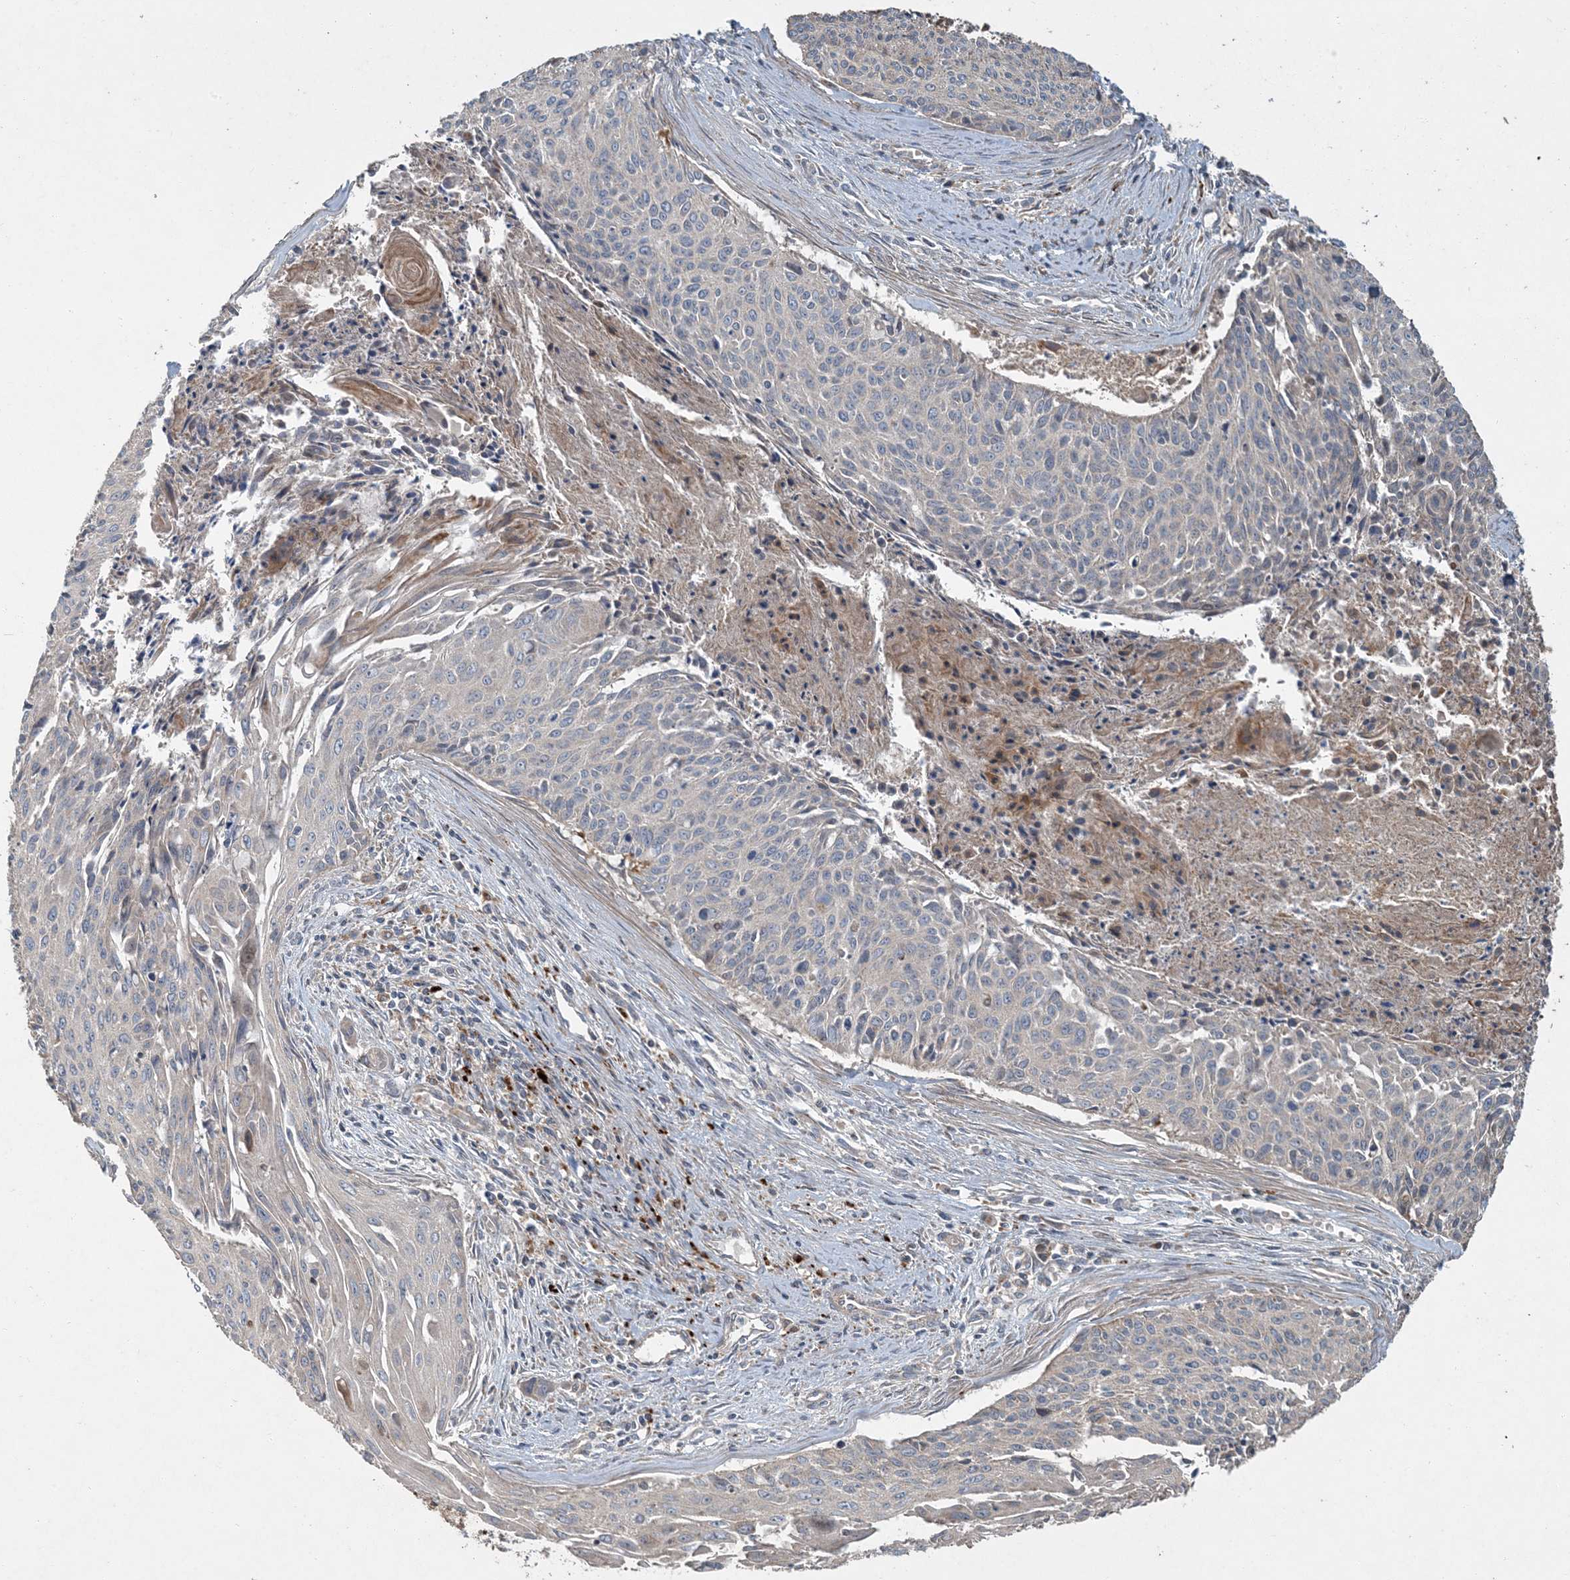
{"staining": {"intensity": "negative", "quantity": "none", "location": "none"}, "tissue": "cervical cancer", "cell_type": "Tumor cells", "image_type": "cancer", "snomed": [{"axis": "morphology", "description": "Squamous cell carcinoma, NOS"}, {"axis": "topography", "description": "Cervix"}], "caption": "Tumor cells show no significant positivity in cervical squamous cell carcinoma.", "gene": "LTN1", "patient": {"sex": "female", "age": 55}}